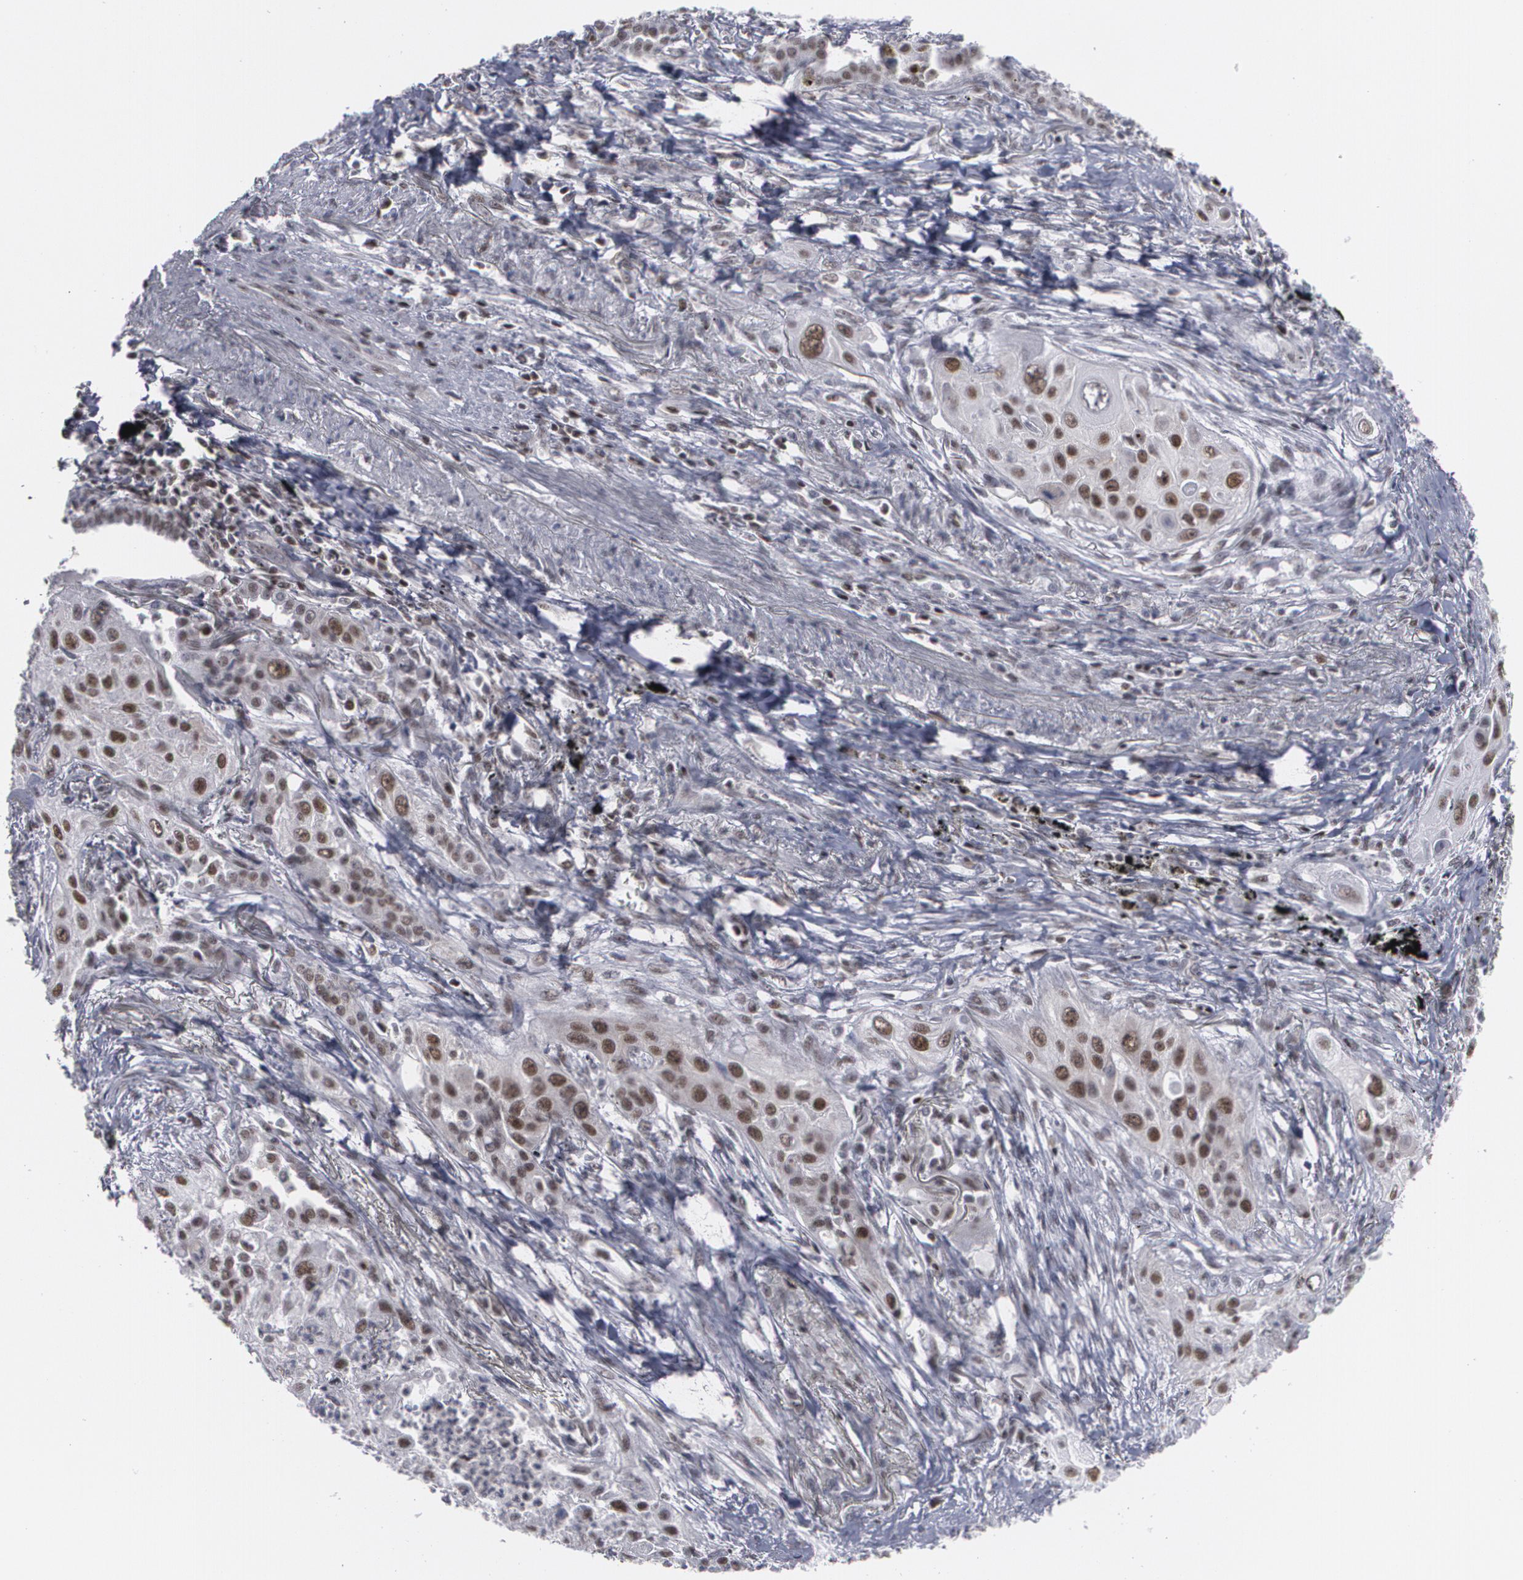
{"staining": {"intensity": "moderate", "quantity": "25%-75%", "location": "nuclear"}, "tissue": "lung cancer", "cell_type": "Tumor cells", "image_type": "cancer", "snomed": [{"axis": "morphology", "description": "Squamous cell carcinoma, NOS"}, {"axis": "topography", "description": "Lung"}], "caption": "This photomicrograph shows IHC staining of human lung squamous cell carcinoma, with medium moderate nuclear expression in about 25%-75% of tumor cells.", "gene": "MCL1", "patient": {"sex": "male", "age": 71}}